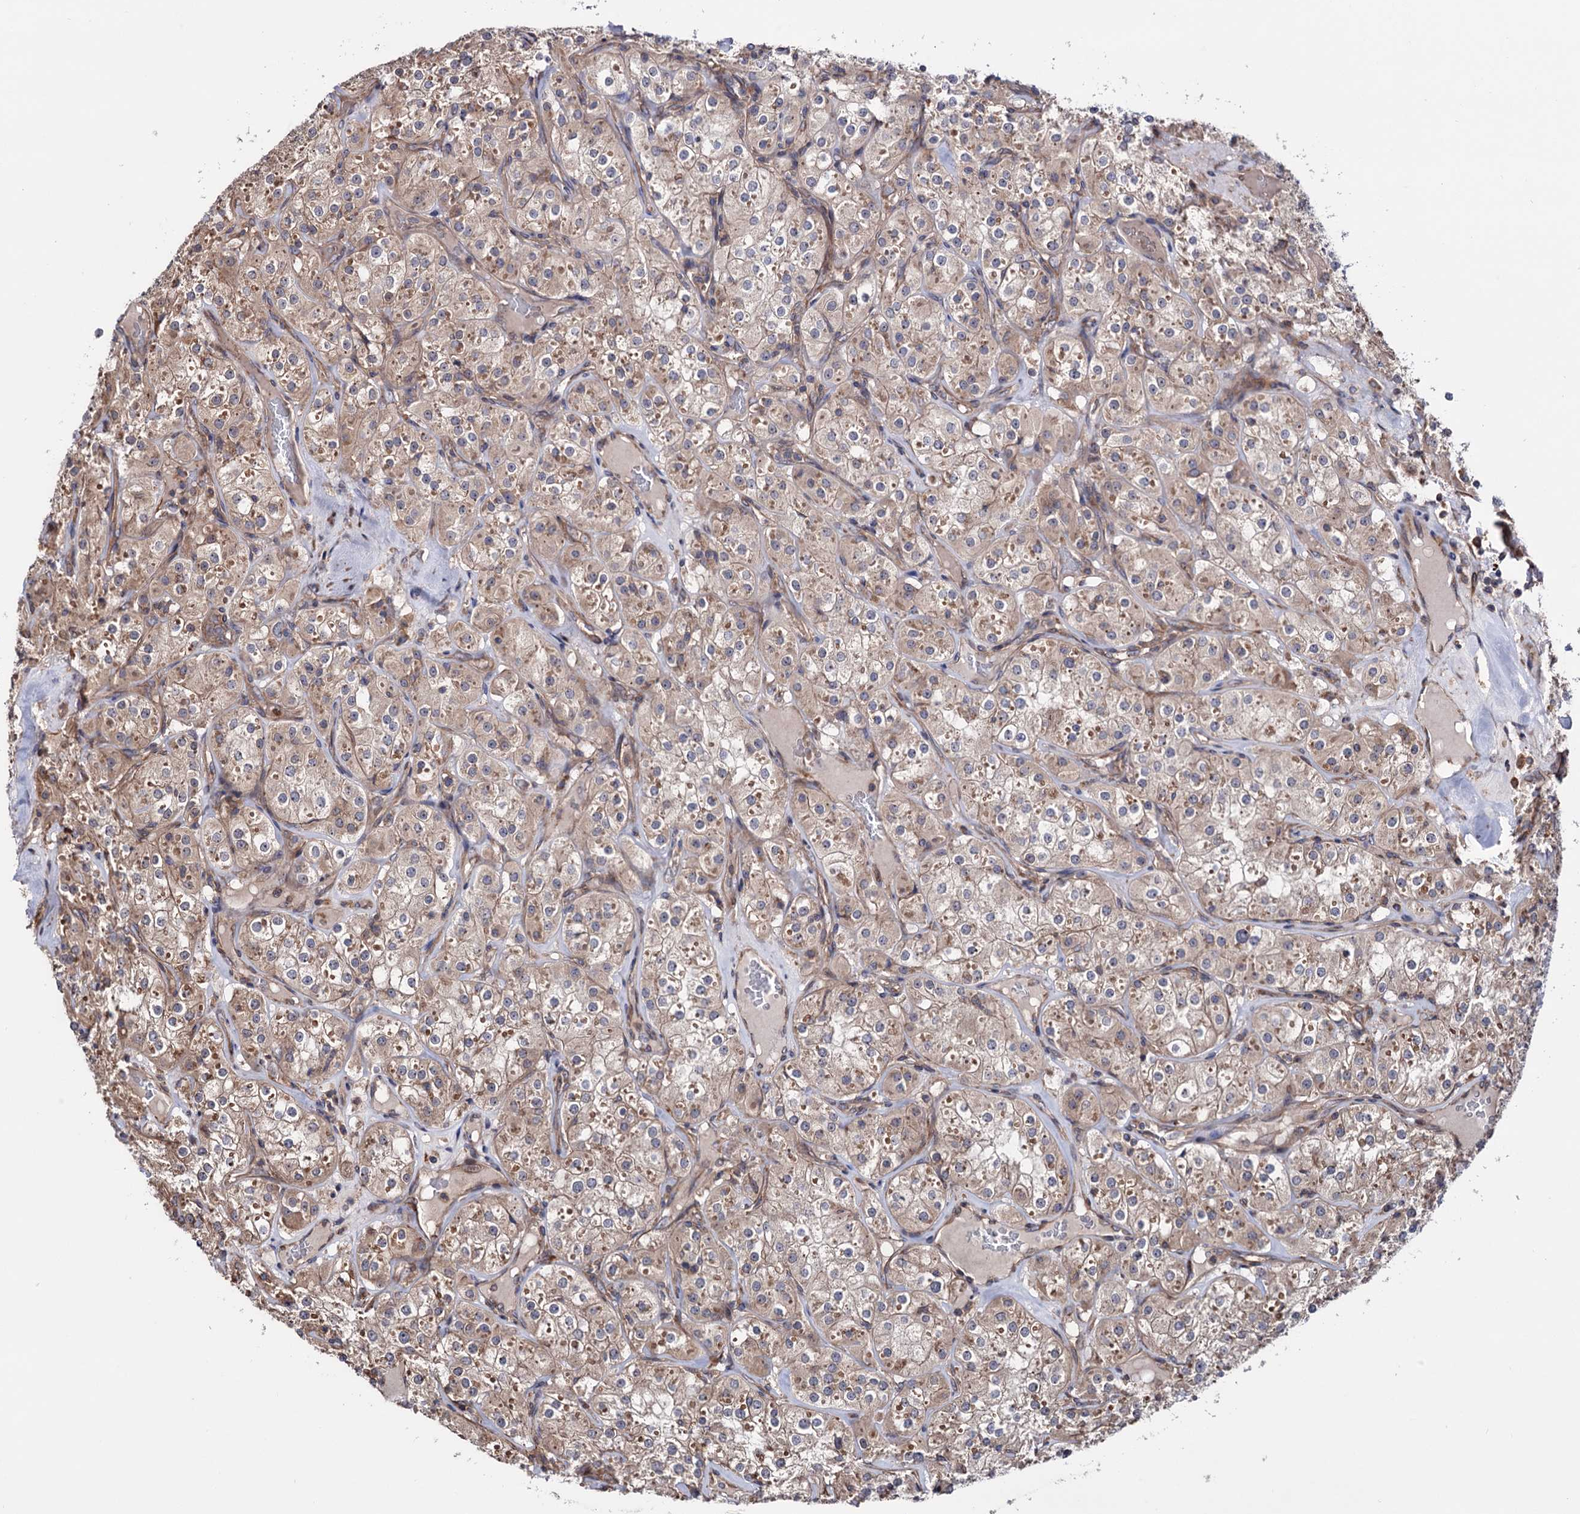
{"staining": {"intensity": "weak", "quantity": ">75%", "location": "cytoplasmic/membranous"}, "tissue": "renal cancer", "cell_type": "Tumor cells", "image_type": "cancer", "snomed": [{"axis": "morphology", "description": "Adenocarcinoma, NOS"}, {"axis": "topography", "description": "Kidney"}], "caption": "Immunohistochemical staining of adenocarcinoma (renal) reveals weak cytoplasmic/membranous protein positivity in approximately >75% of tumor cells.", "gene": "FERMT2", "patient": {"sex": "male", "age": 77}}